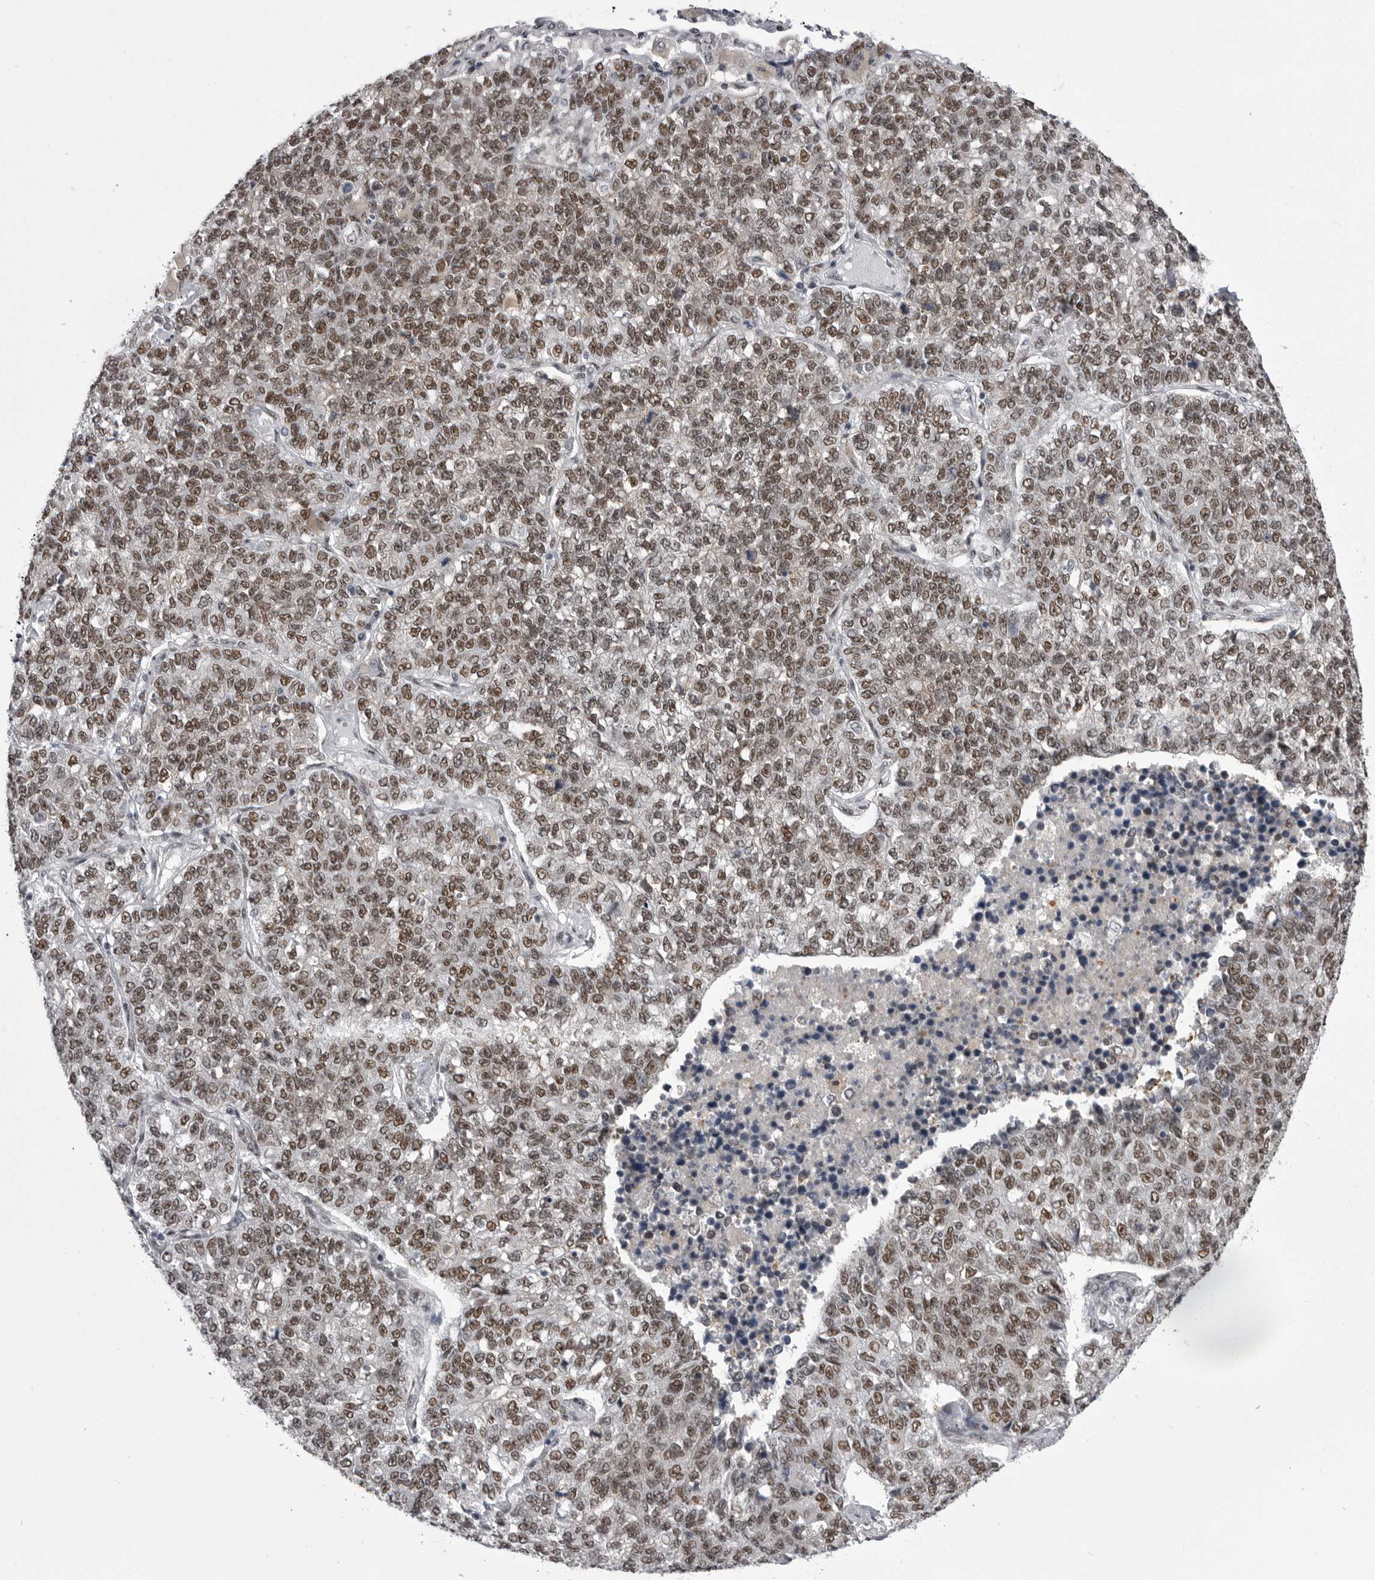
{"staining": {"intensity": "strong", "quantity": ">75%", "location": "nuclear"}, "tissue": "lung cancer", "cell_type": "Tumor cells", "image_type": "cancer", "snomed": [{"axis": "morphology", "description": "Adenocarcinoma, NOS"}, {"axis": "topography", "description": "Lung"}], "caption": "Lung adenocarcinoma stained with a protein marker reveals strong staining in tumor cells.", "gene": "MEPCE", "patient": {"sex": "male", "age": 49}}